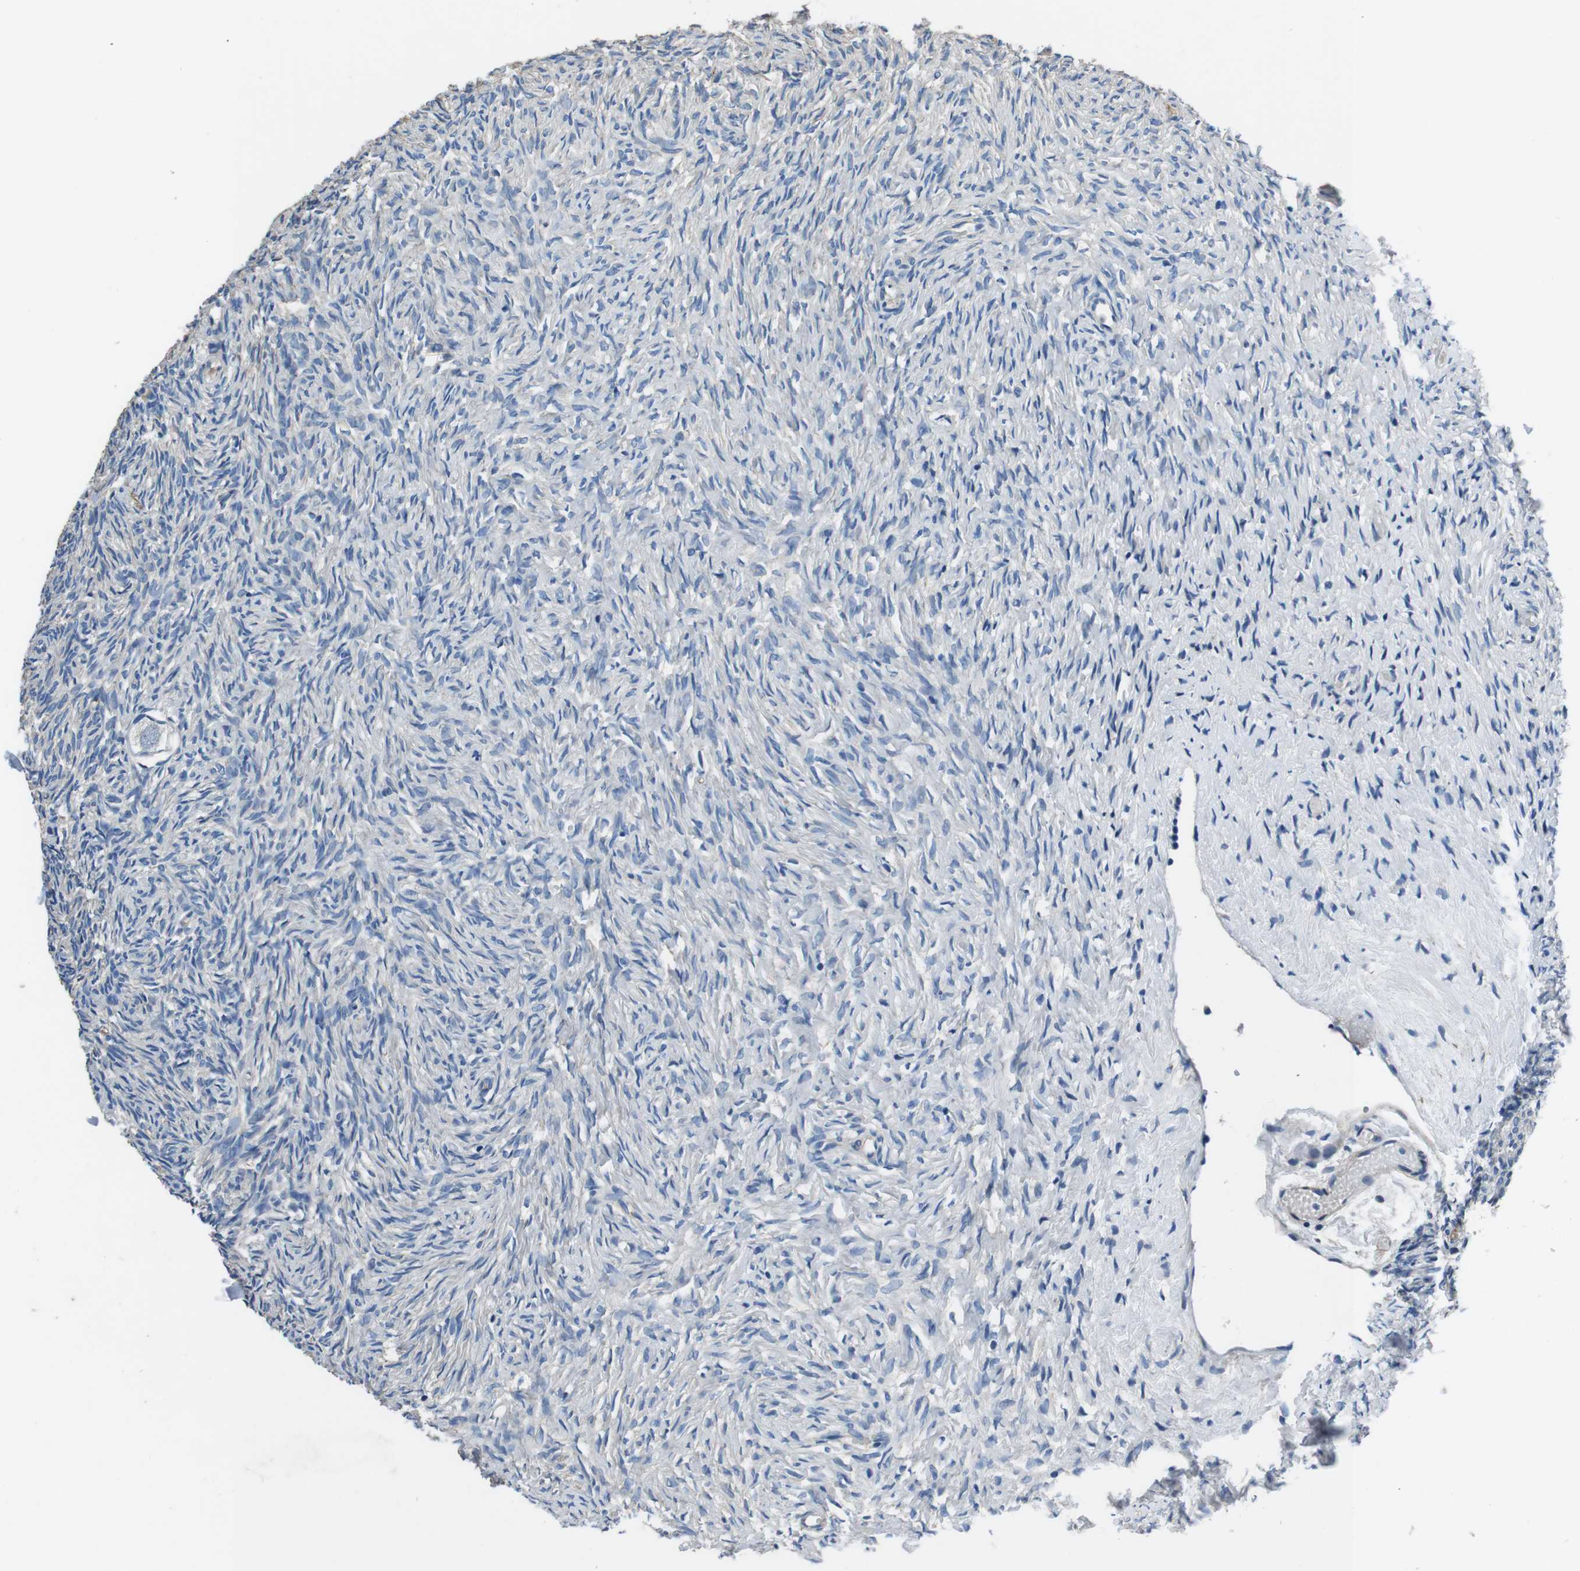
{"staining": {"intensity": "negative", "quantity": "none", "location": "none"}, "tissue": "ovary", "cell_type": "Follicle cells", "image_type": "normal", "snomed": [{"axis": "morphology", "description": "Normal tissue, NOS"}, {"axis": "topography", "description": "Ovary"}], "caption": "This histopathology image is of normal ovary stained with immunohistochemistry (IHC) to label a protein in brown with the nuclei are counter-stained blue. There is no positivity in follicle cells.", "gene": "CASQ1", "patient": {"sex": "female", "age": 35}}